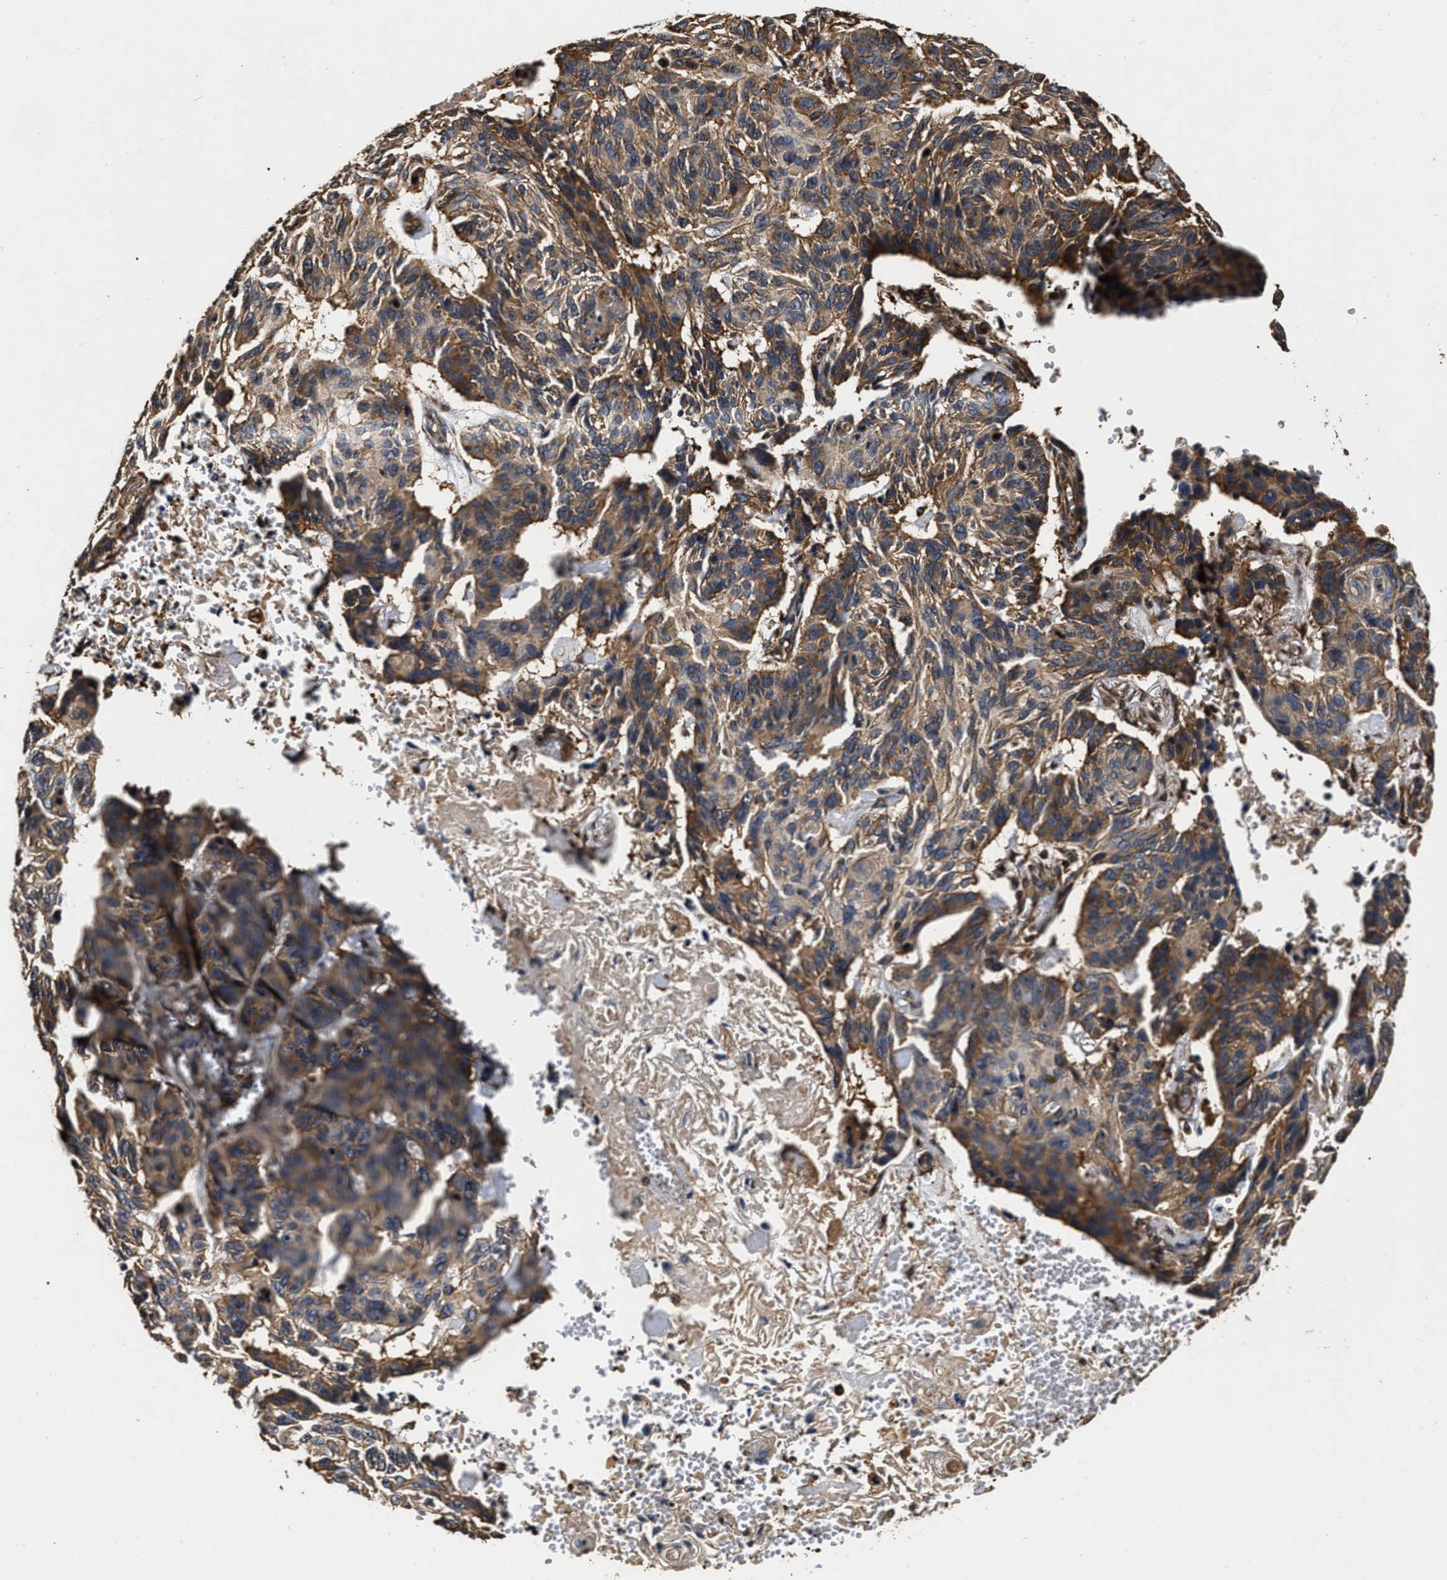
{"staining": {"intensity": "moderate", "quantity": "25%-75%", "location": "cytoplasmic/membranous"}, "tissue": "skin cancer", "cell_type": "Tumor cells", "image_type": "cancer", "snomed": [{"axis": "morphology", "description": "Basal cell carcinoma"}, {"axis": "topography", "description": "Skin"}], "caption": "High-magnification brightfield microscopy of skin basal cell carcinoma stained with DAB (brown) and counterstained with hematoxylin (blue). tumor cells exhibit moderate cytoplasmic/membranous expression is appreciated in about25%-75% of cells.", "gene": "ABCG8", "patient": {"sex": "male", "age": 85}}